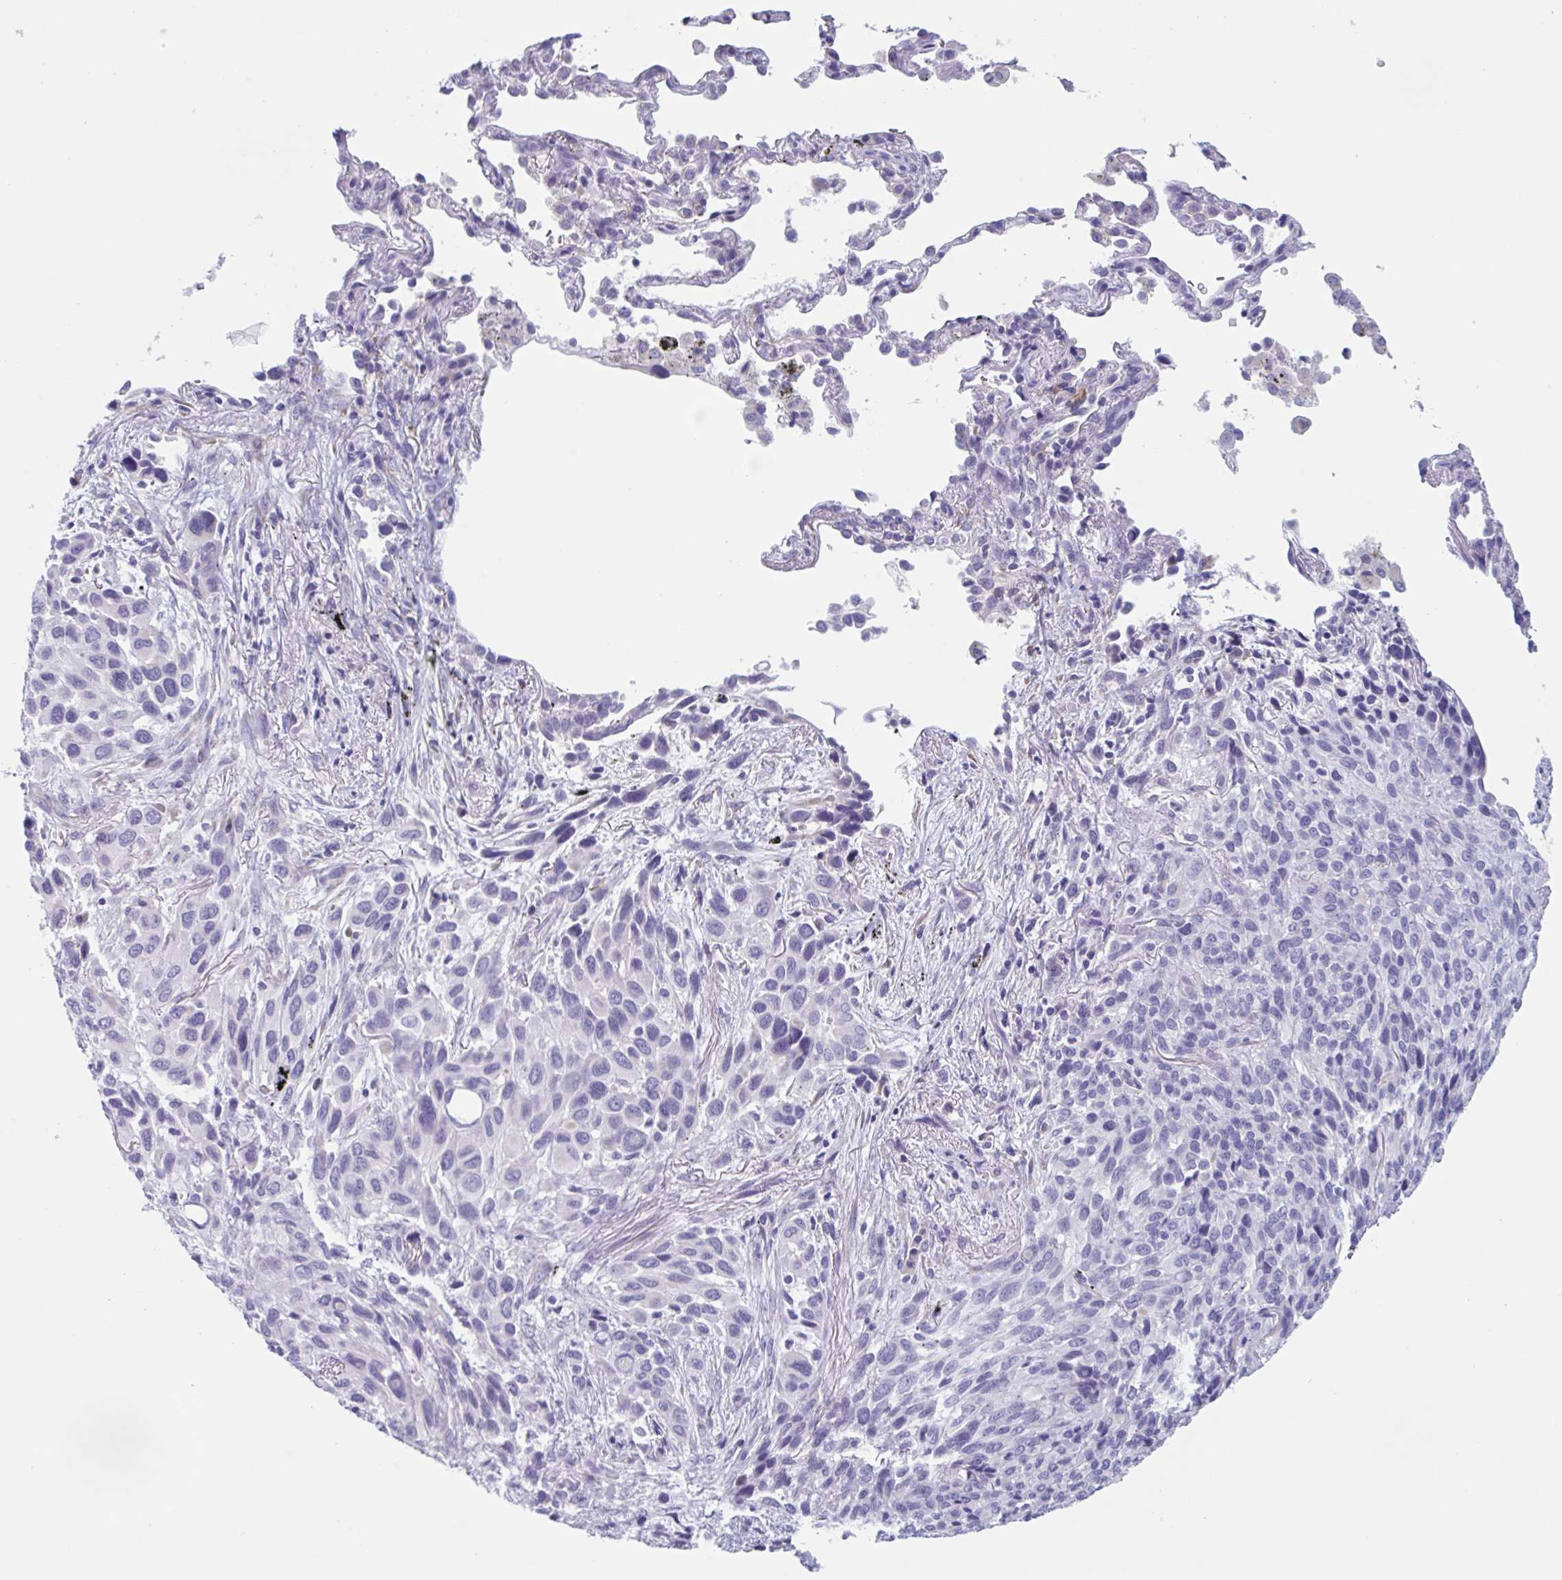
{"staining": {"intensity": "negative", "quantity": "none", "location": "none"}, "tissue": "melanoma", "cell_type": "Tumor cells", "image_type": "cancer", "snomed": [{"axis": "morphology", "description": "Malignant melanoma, Metastatic site"}, {"axis": "topography", "description": "Lung"}], "caption": "Tumor cells show no significant protein staining in malignant melanoma (metastatic site). (Brightfield microscopy of DAB (3,3'-diaminobenzidine) immunohistochemistry (IHC) at high magnification).", "gene": "HSD11B2", "patient": {"sex": "male", "age": 48}}